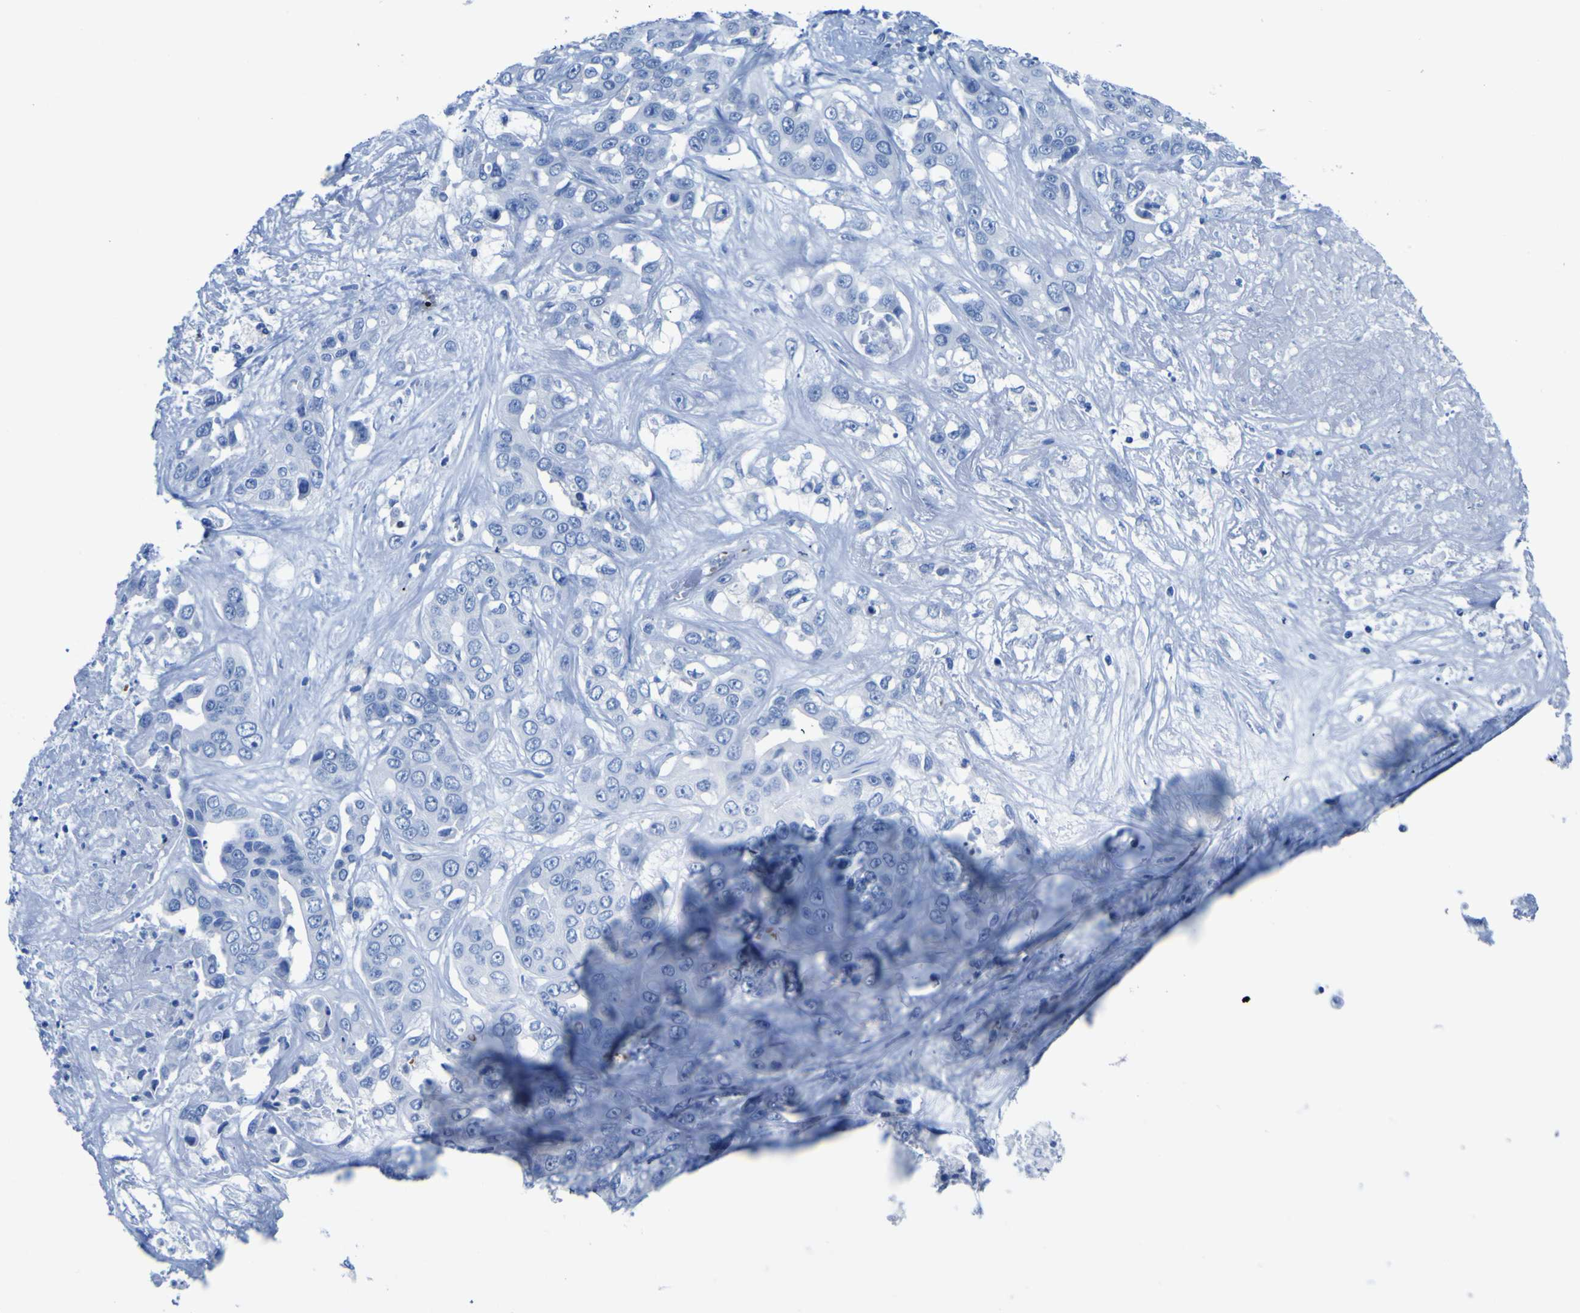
{"staining": {"intensity": "negative", "quantity": "none", "location": "none"}, "tissue": "liver cancer", "cell_type": "Tumor cells", "image_type": "cancer", "snomed": [{"axis": "morphology", "description": "Cholangiocarcinoma"}, {"axis": "topography", "description": "Liver"}], "caption": "There is no significant positivity in tumor cells of liver cancer (cholangiocarcinoma).", "gene": "DACH1", "patient": {"sex": "female", "age": 52}}